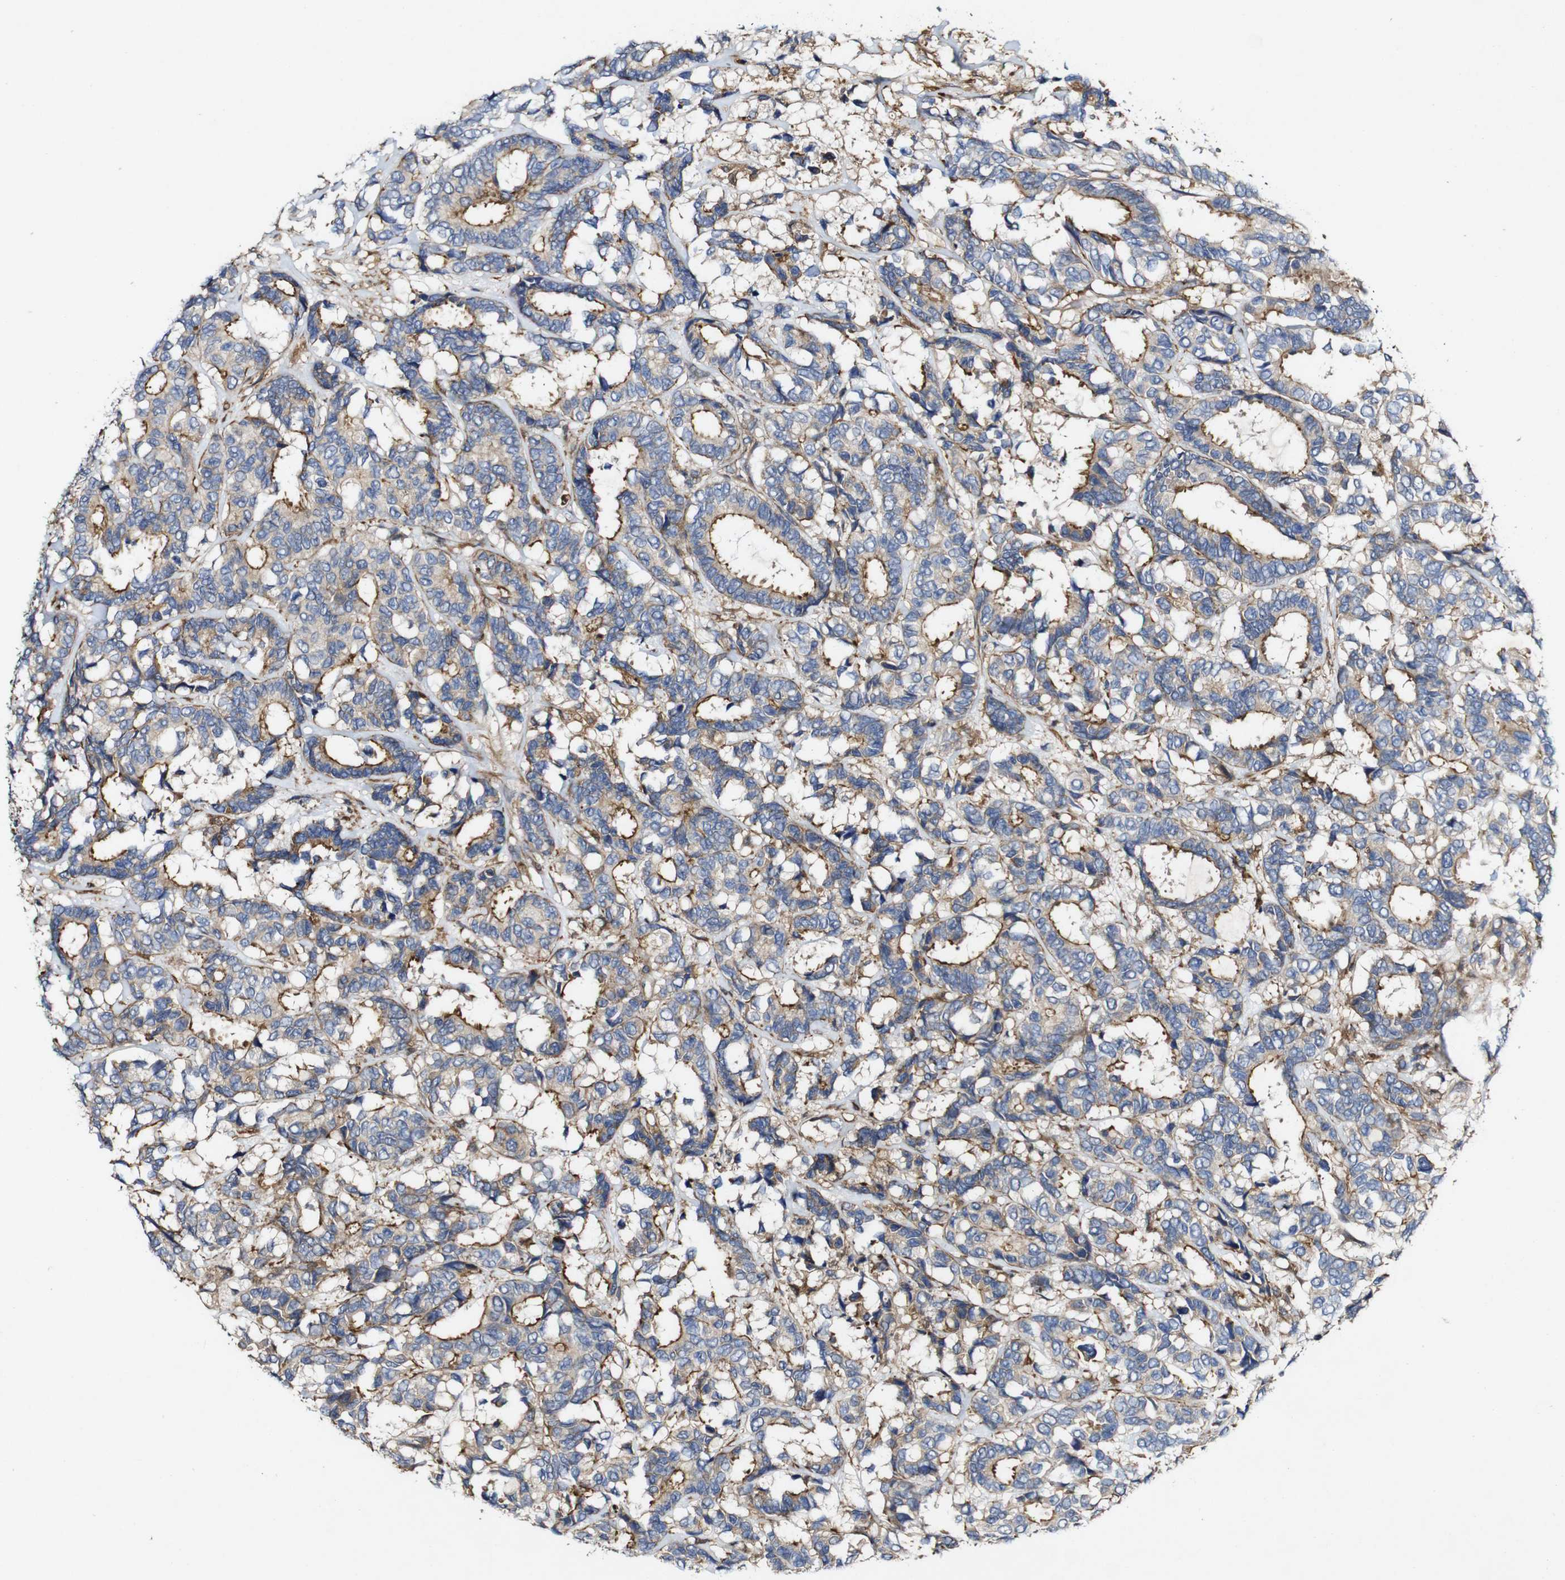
{"staining": {"intensity": "moderate", "quantity": "25%-75%", "location": "cytoplasmic/membranous"}, "tissue": "breast cancer", "cell_type": "Tumor cells", "image_type": "cancer", "snomed": [{"axis": "morphology", "description": "Duct carcinoma"}, {"axis": "topography", "description": "Breast"}], "caption": "The micrograph exhibits a brown stain indicating the presence of a protein in the cytoplasmic/membranous of tumor cells in breast intraductal carcinoma.", "gene": "GSDME", "patient": {"sex": "female", "age": 87}}